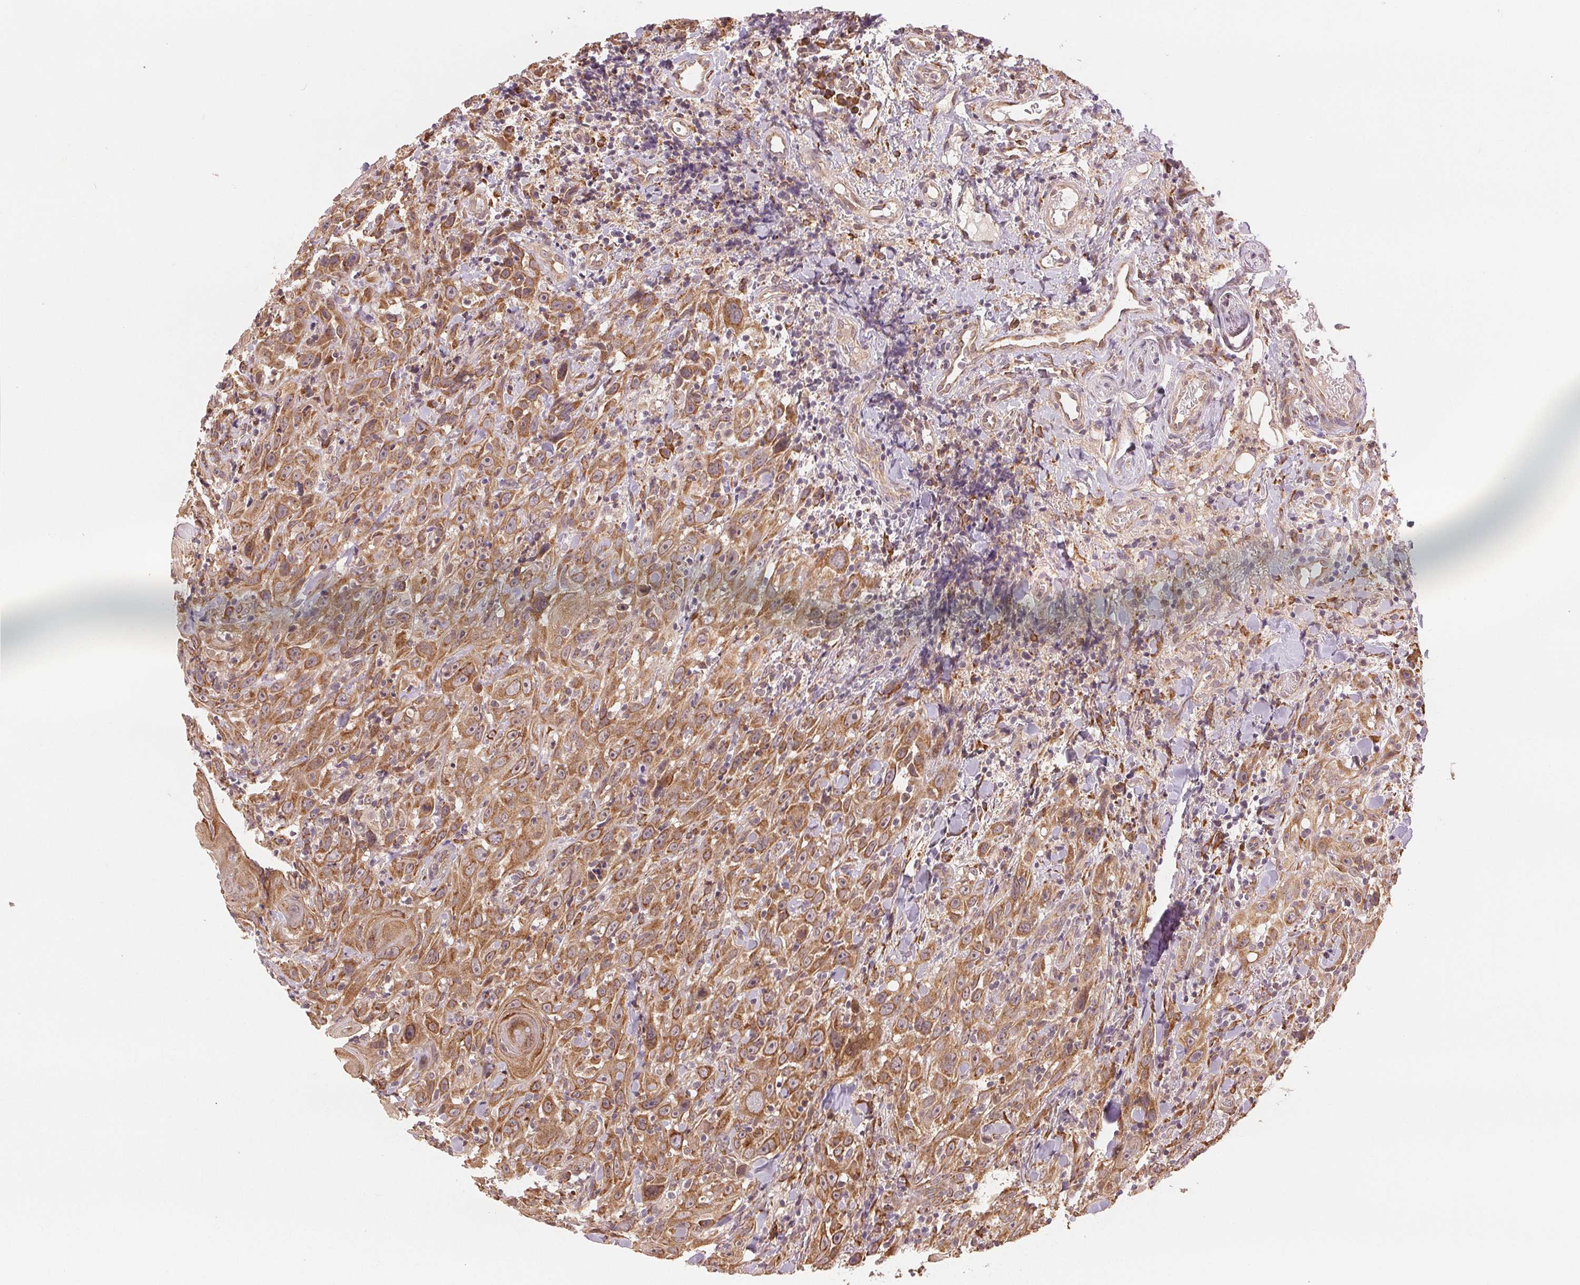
{"staining": {"intensity": "moderate", "quantity": ">75%", "location": "cytoplasmic/membranous"}, "tissue": "head and neck cancer", "cell_type": "Tumor cells", "image_type": "cancer", "snomed": [{"axis": "morphology", "description": "Squamous cell carcinoma, NOS"}, {"axis": "topography", "description": "Head-Neck"}], "caption": "The photomicrograph reveals staining of squamous cell carcinoma (head and neck), revealing moderate cytoplasmic/membranous protein expression (brown color) within tumor cells.", "gene": "SLC20A1", "patient": {"sex": "female", "age": 95}}